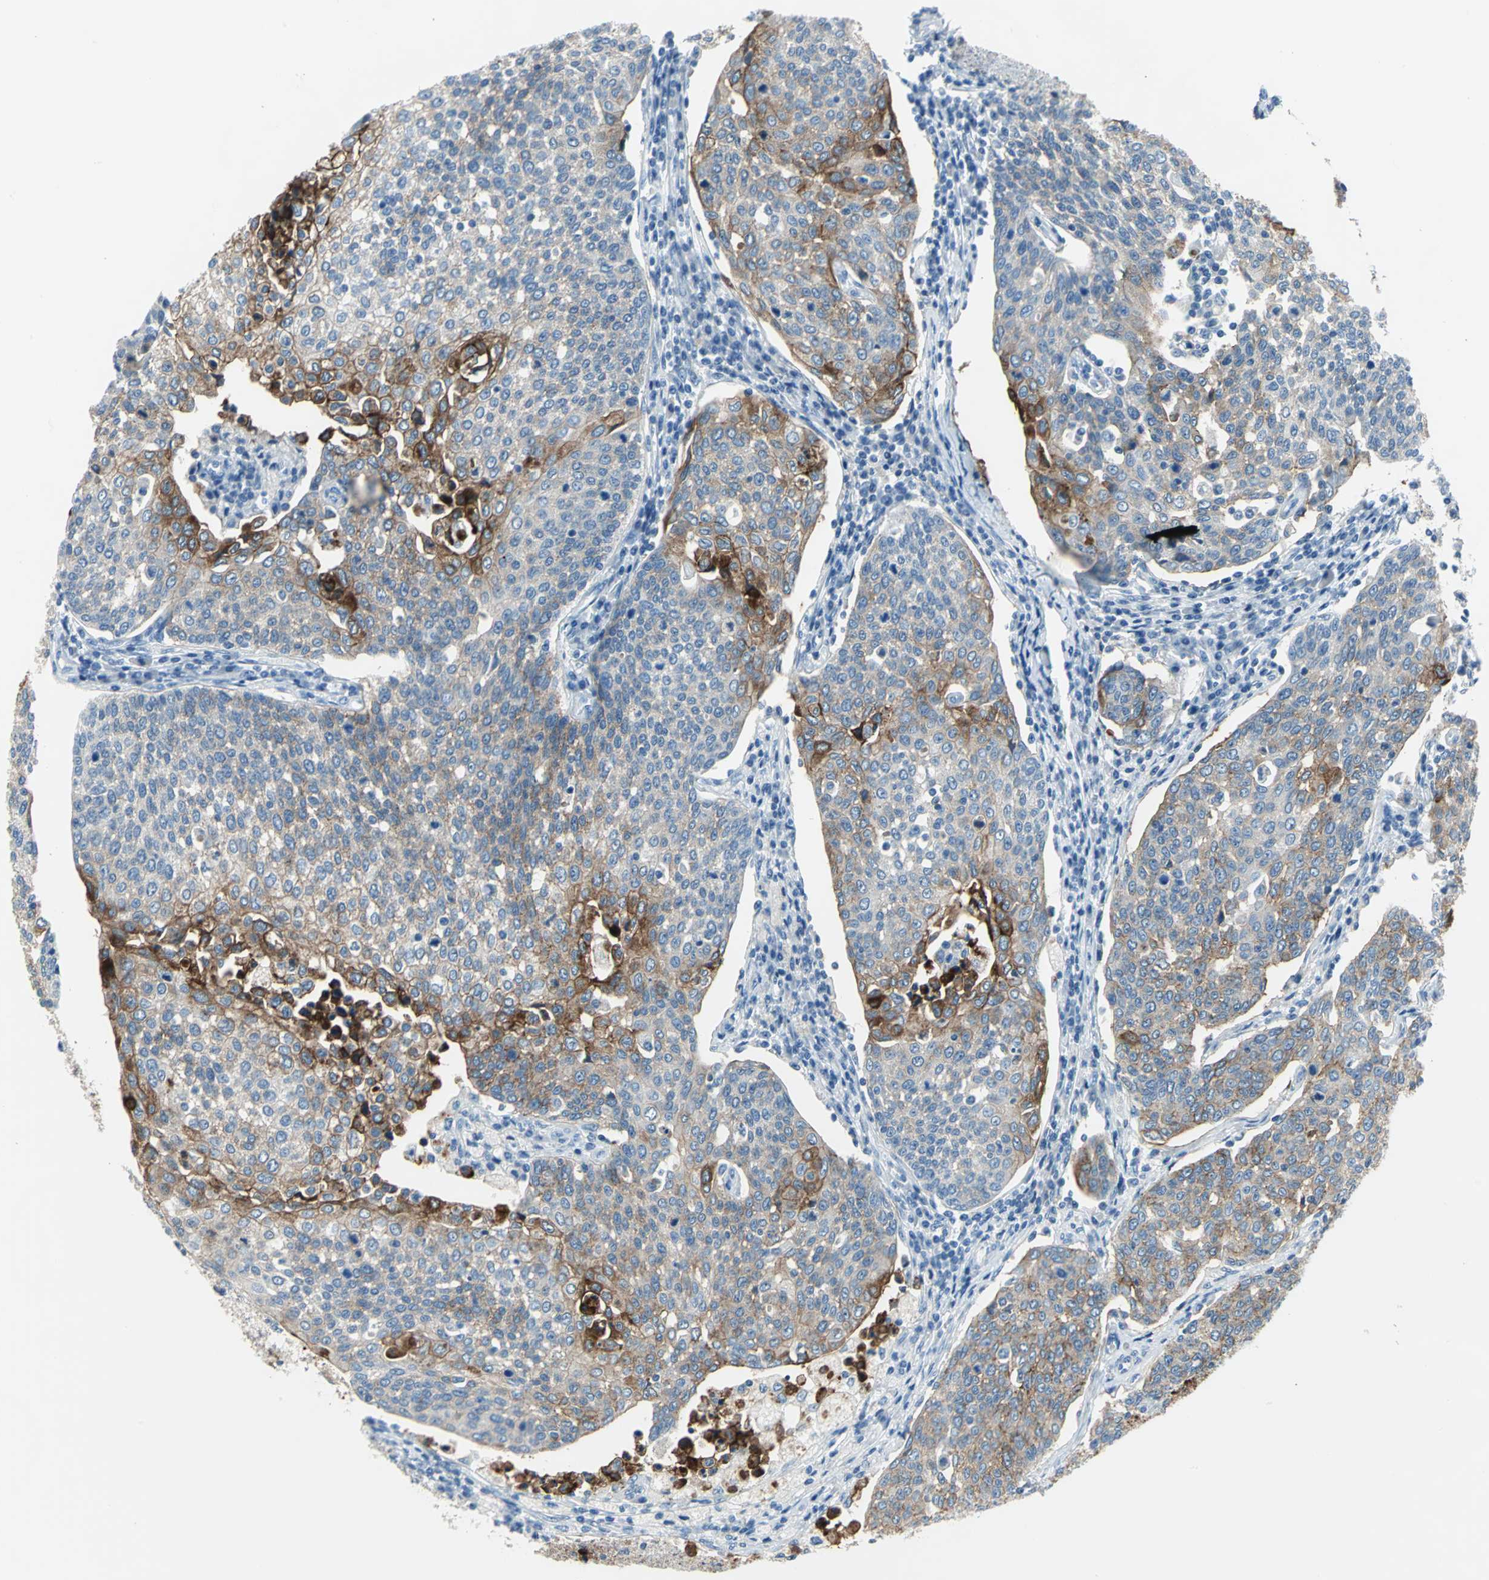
{"staining": {"intensity": "strong", "quantity": "<25%", "location": "cytoplasmic/membranous"}, "tissue": "cervical cancer", "cell_type": "Tumor cells", "image_type": "cancer", "snomed": [{"axis": "morphology", "description": "Squamous cell carcinoma, NOS"}, {"axis": "topography", "description": "Cervix"}], "caption": "This micrograph demonstrates IHC staining of human squamous cell carcinoma (cervical), with medium strong cytoplasmic/membranous staining in about <25% of tumor cells.", "gene": "MUC4", "patient": {"sex": "female", "age": 34}}